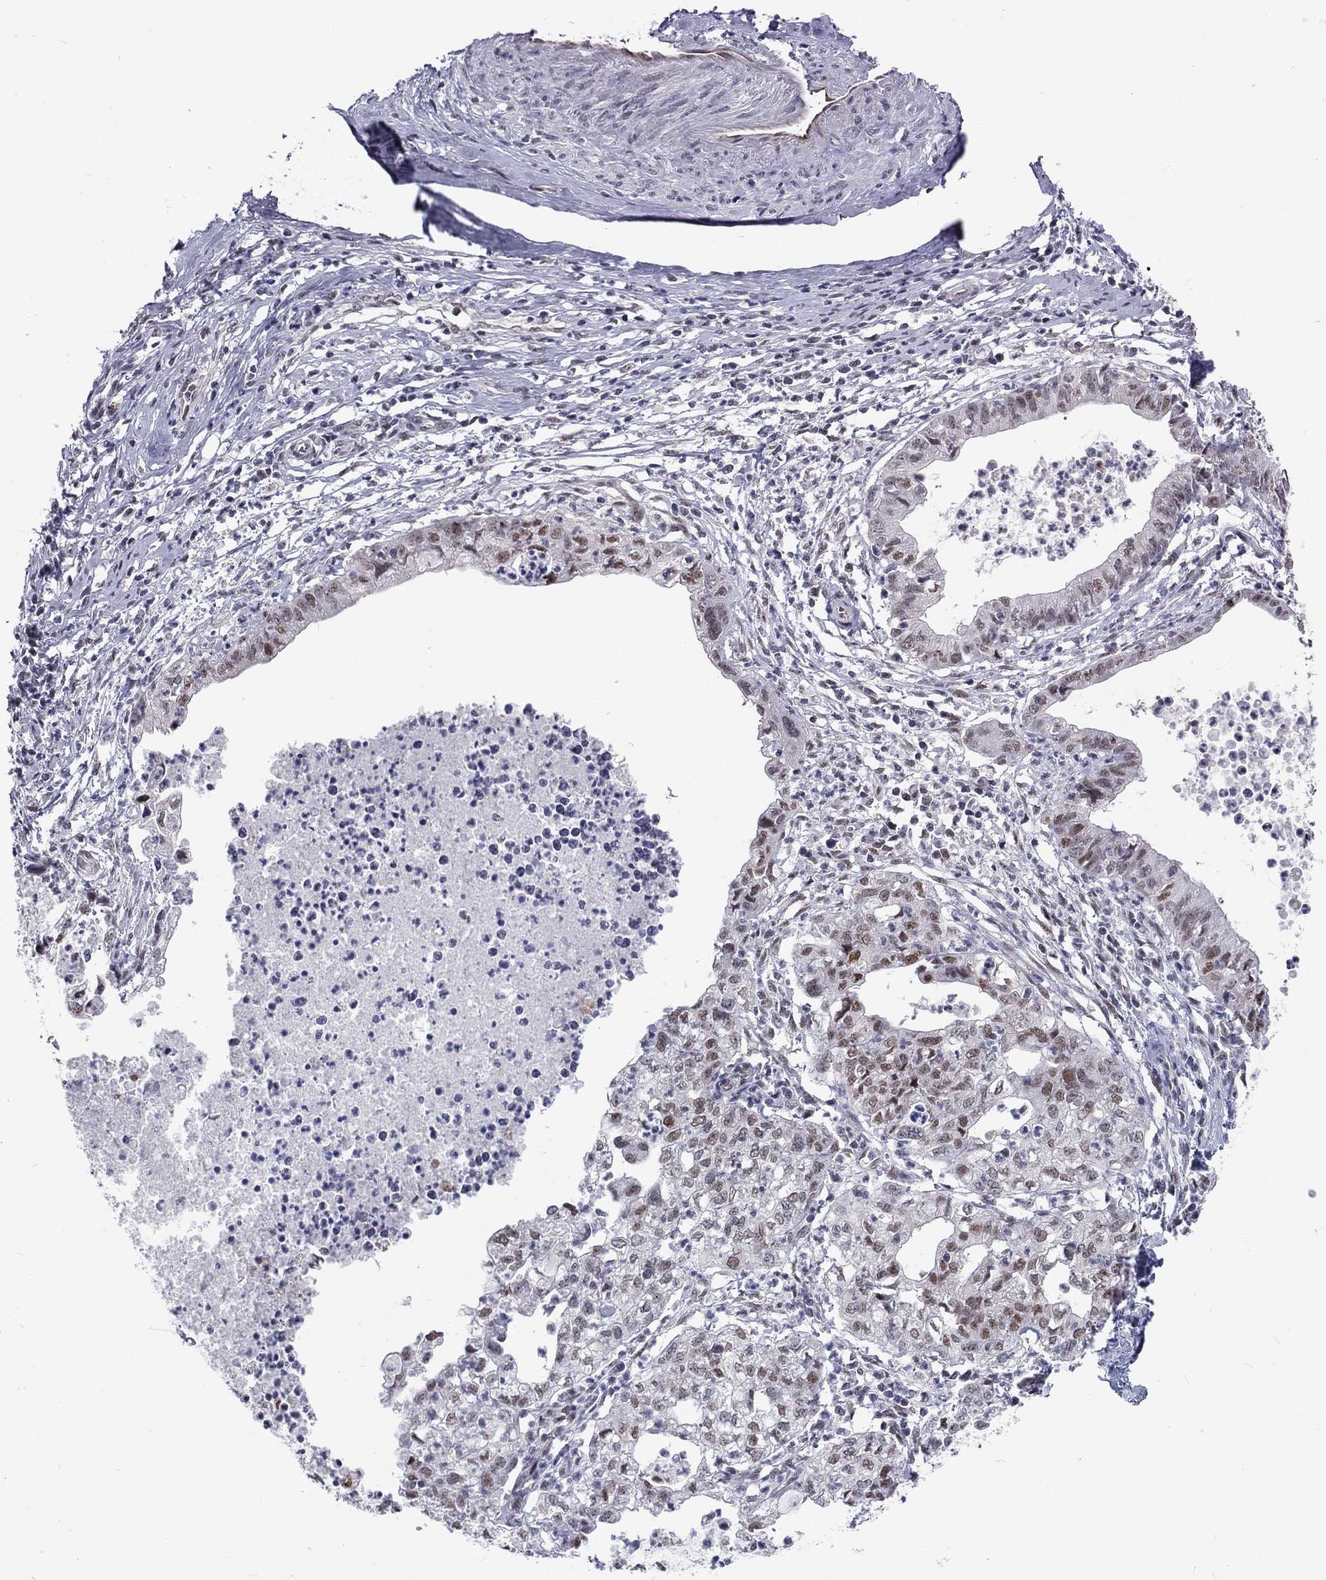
{"staining": {"intensity": "moderate", "quantity": "<25%", "location": "nuclear"}, "tissue": "cervical cancer", "cell_type": "Tumor cells", "image_type": "cancer", "snomed": [{"axis": "morphology", "description": "Normal tissue, NOS"}, {"axis": "morphology", "description": "Adenocarcinoma, NOS"}, {"axis": "topography", "description": "Cervix"}], "caption": "This micrograph demonstrates immunohistochemistry staining of cervical cancer (adenocarcinoma), with low moderate nuclear staining in about <25% of tumor cells.", "gene": "ZBED1", "patient": {"sex": "female", "age": 38}}